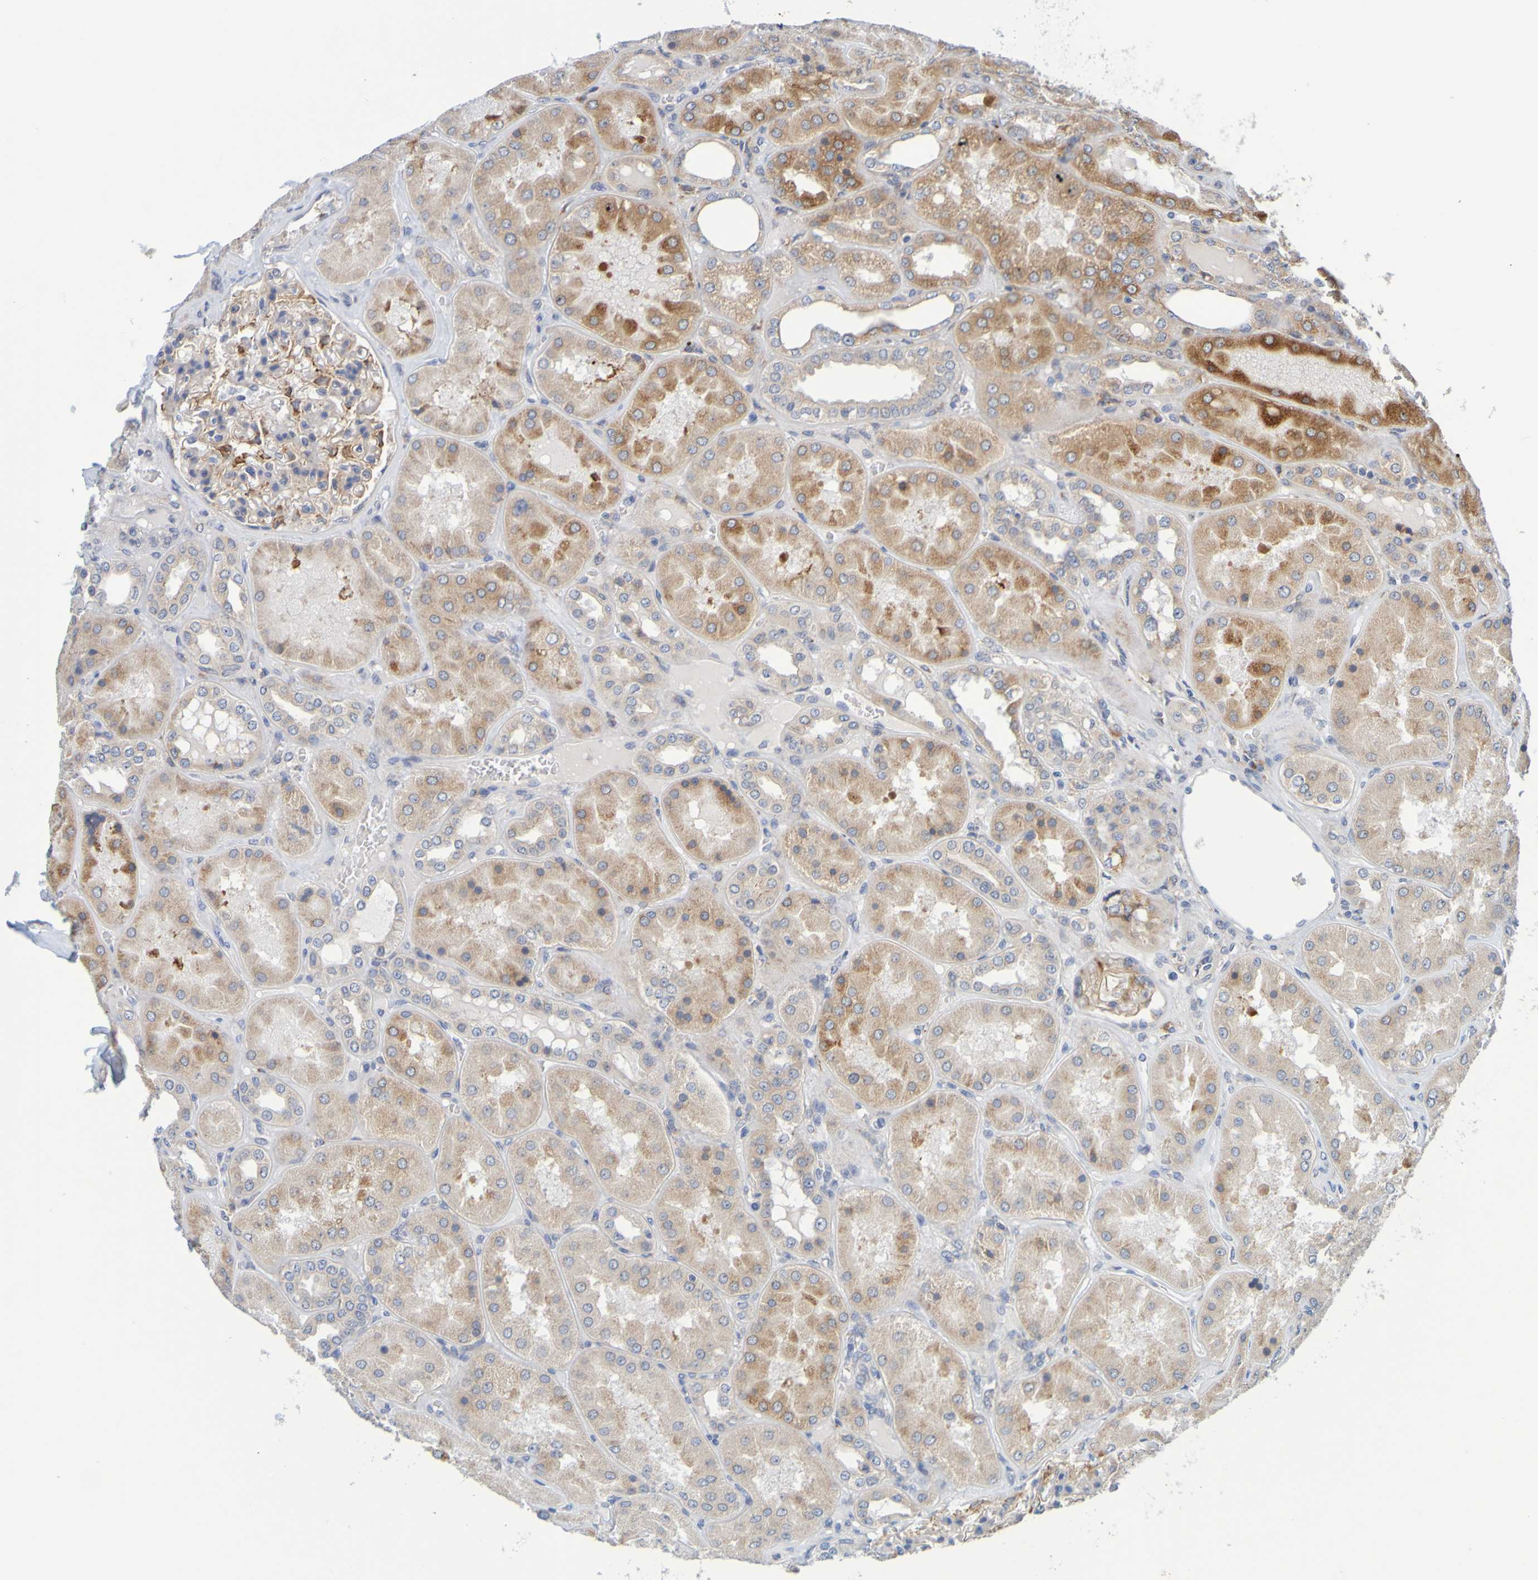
{"staining": {"intensity": "moderate", "quantity": ">75%", "location": "cytoplasmic/membranous"}, "tissue": "kidney", "cell_type": "Cells in glomeruli", "image_type": "normal", "snomed": [{"axis": "morphology", "description": "Normal tissue, NOS"}, {"axis": "topography", "description": "Kidney"}], "caption": "Cells in glomeruli display medium levels of moderate cytoplasmic/membranous expression in about >75% of cells in benign human kidney. Using DAB (3,3'-diaminobenzidine) (brown) and hematoxylin (blue) stains, captured at high magnification using brightfield microscopy.", "gene": "SIL1", "patient": {"sex": "female", "age": 56}}